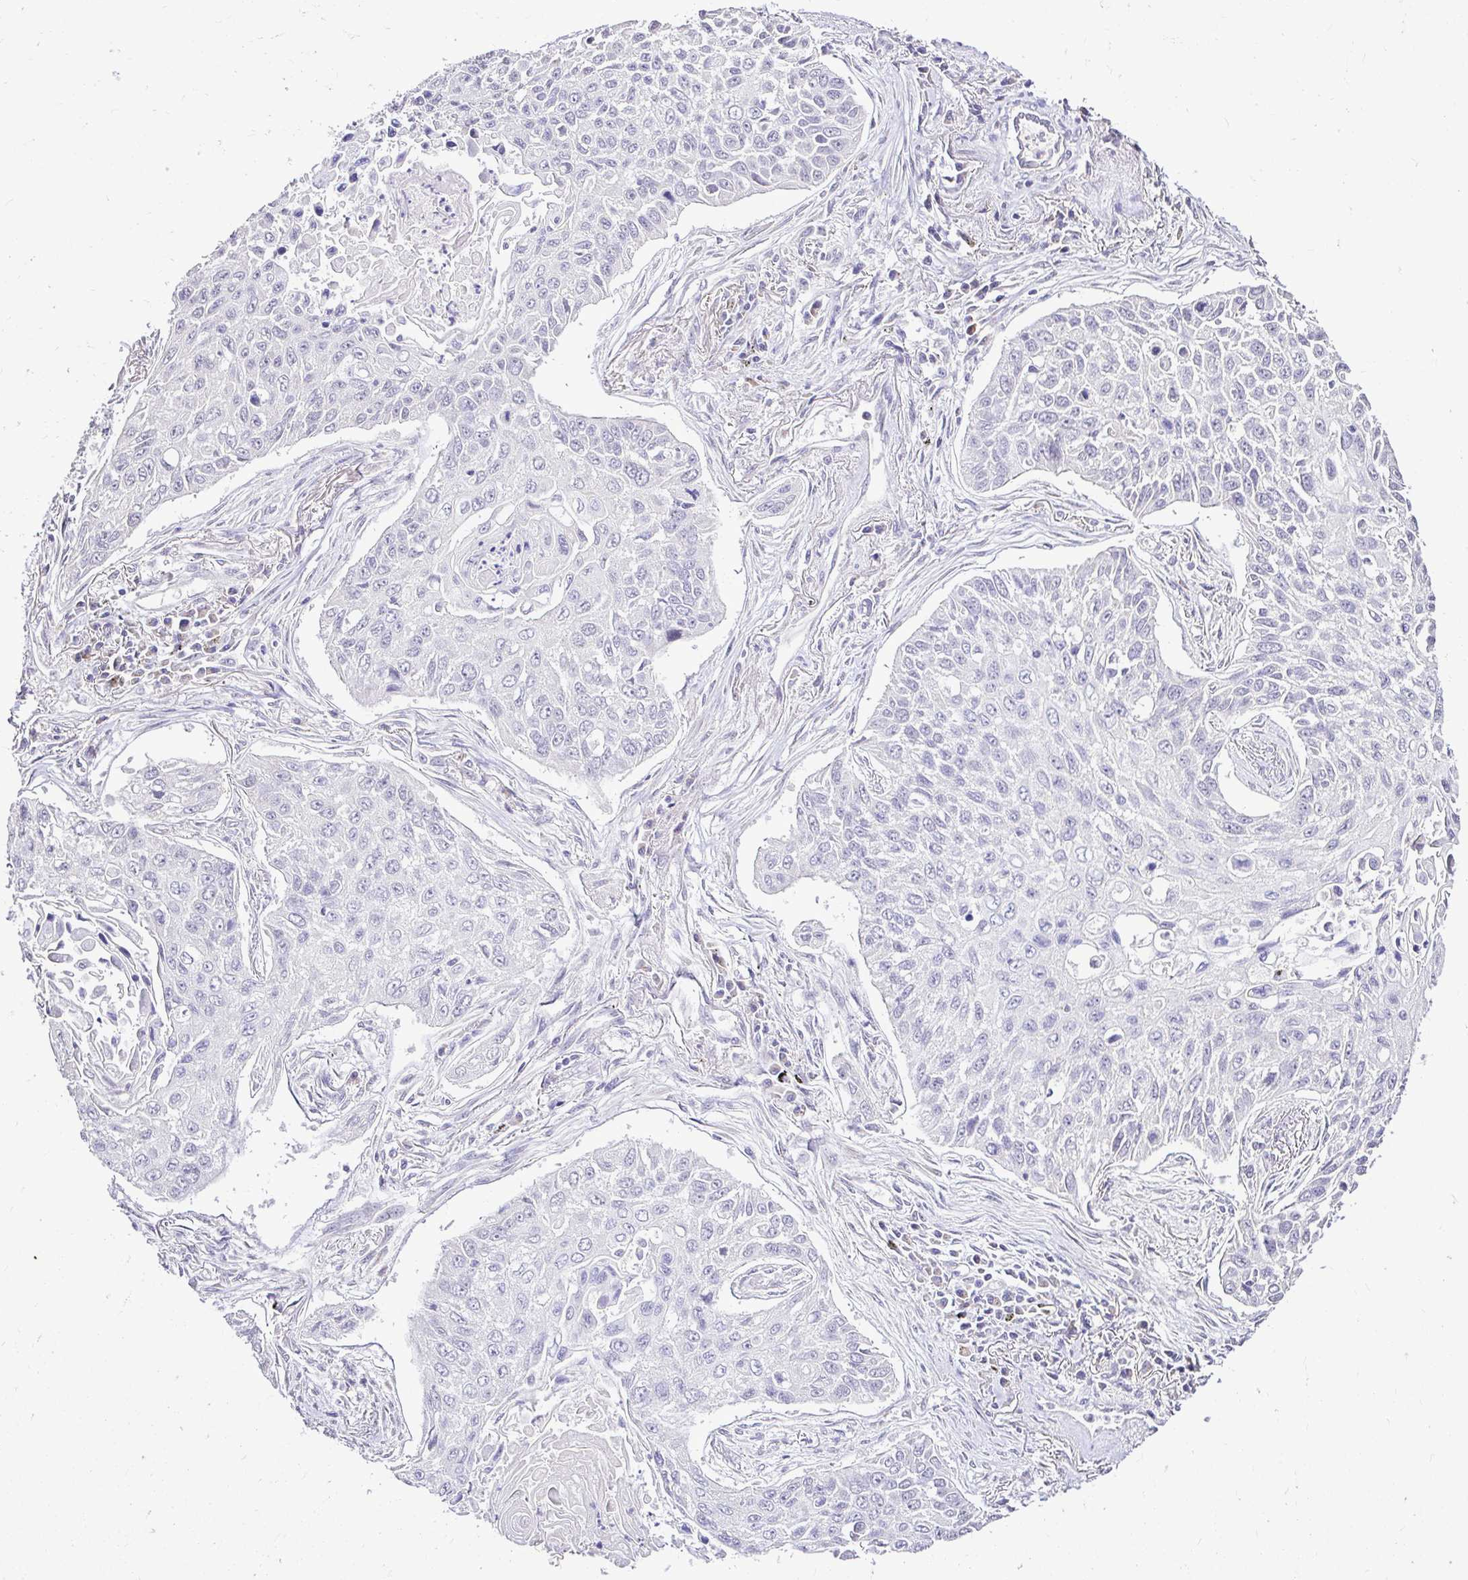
{"staining": {"intensity": "negative", "quantity": "none", "location": "none"}, "tissue": "lung cancer", "cell_type": "Tumor cells", "image_type": "cancer", "snomed": [{"axis": "morphology", "description": "Squamous cell carcinoma, NOS"}, {"axis": "topography", "description": "Lung"}], "caption": "Immunohistochemical staining of human lung cancer displays no significant positivity in tumor cells.", "gene": "KIAA1210", "patient": {"sex": "male", "age": 75}}